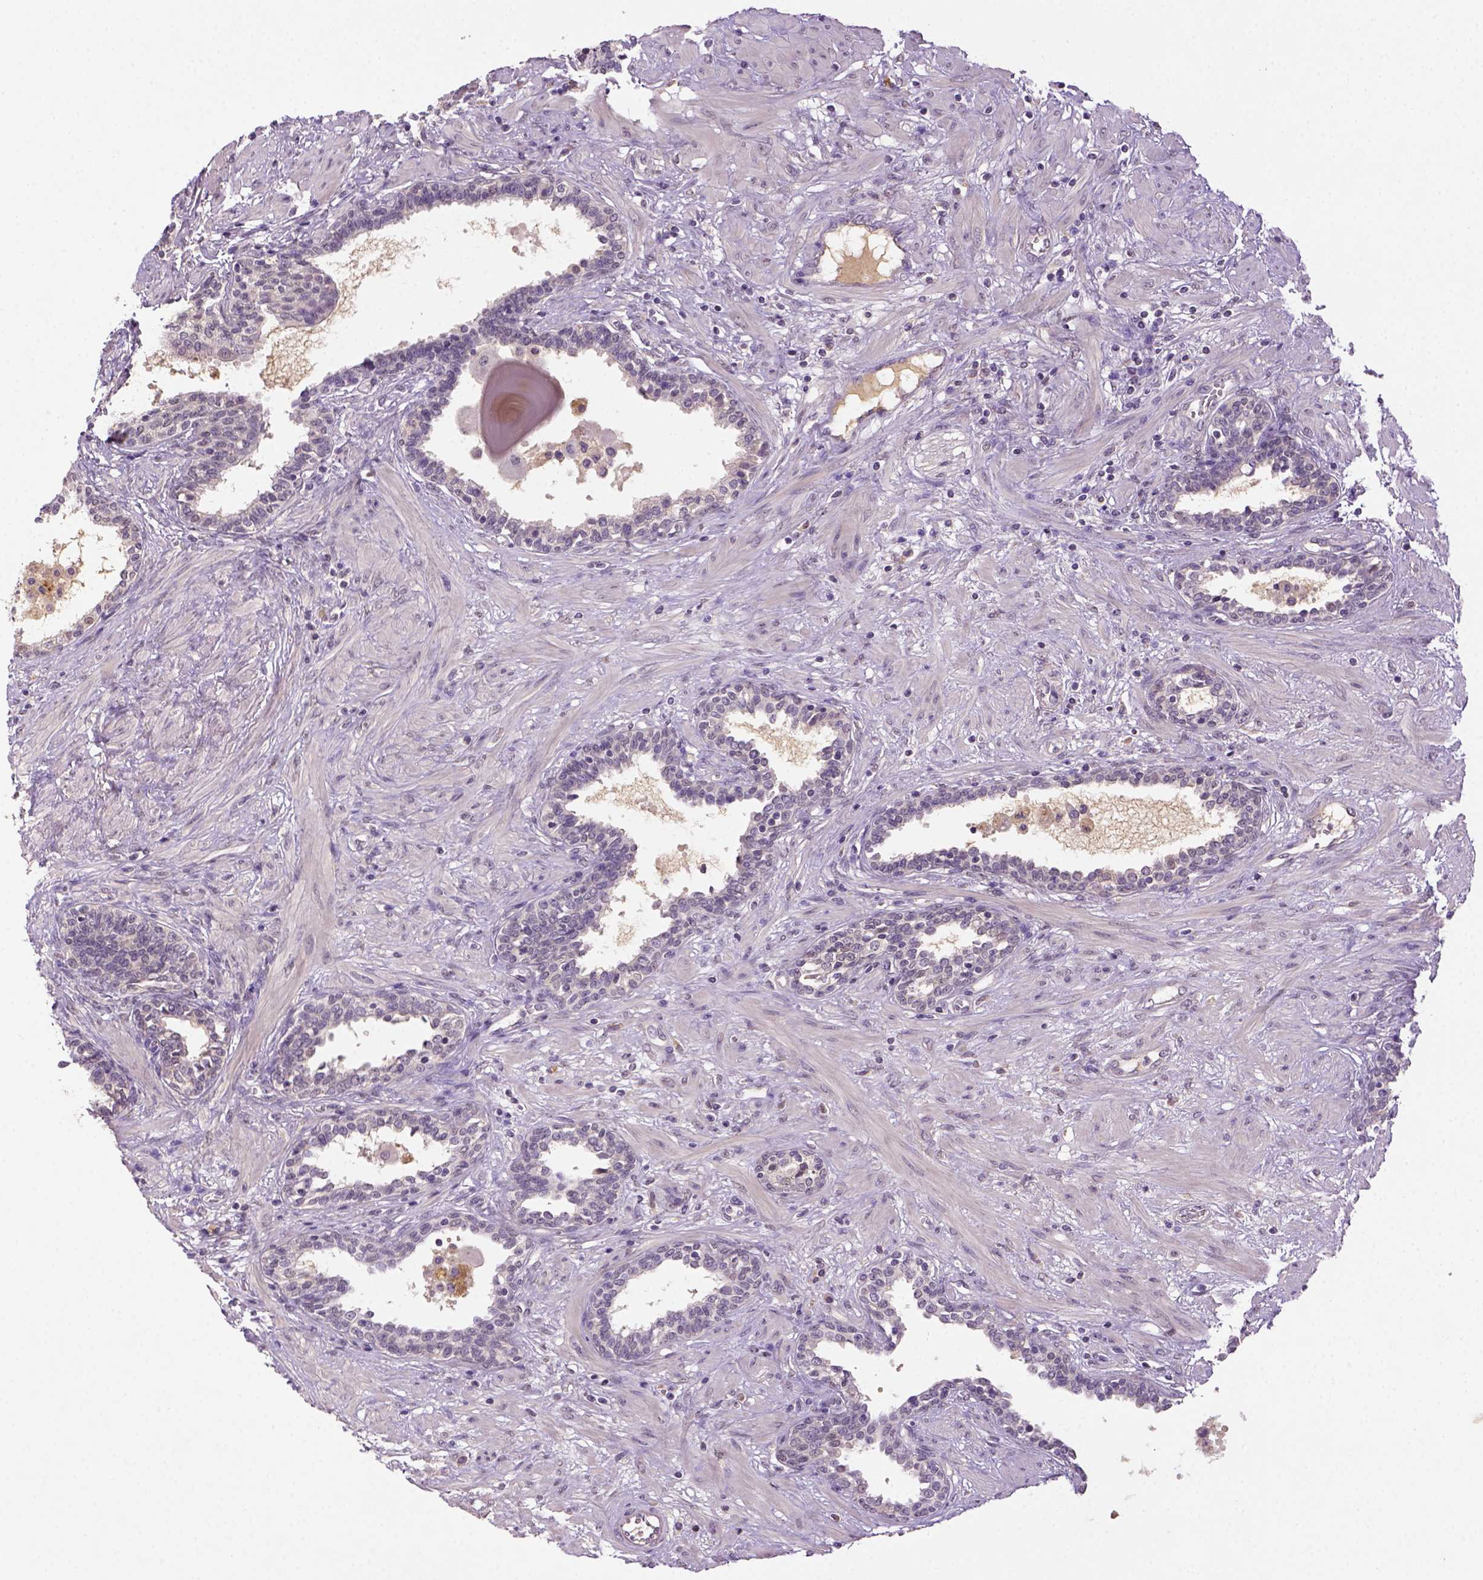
{"staining": {"intensity": "negative", "quantity": "none", "location": "none"}, "tissue": "prostate", "cell_type": "Glandular cells", "image_type": "normal", "snomed": [{"axis": "morphology", "description": "Normal tissue, NOS"}, {"axis": "topography", "description": "Prostate"}], "caption": "Immunohistochemical staining of benign prostate demonstrates no significant staining in glandular cells. (Brightfield microscopy of DAB IHC at high magnification).", "gene": "NLGN2", "patient": {"sex": "male", "age": 55}}